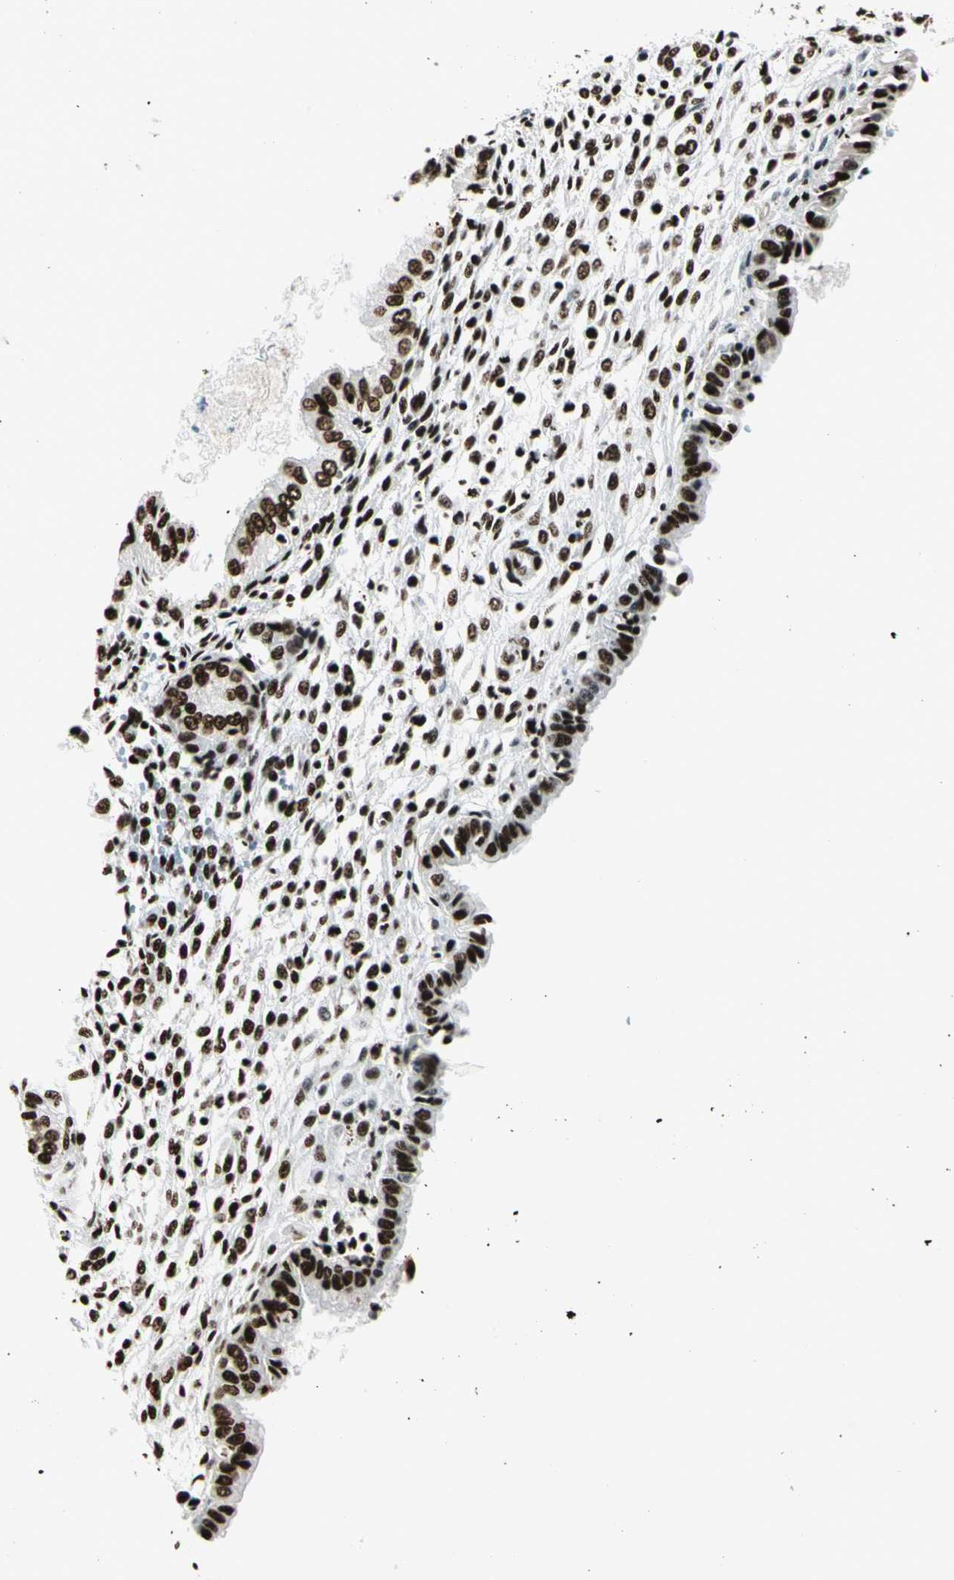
{"staining": {"intensity": "strong", "quantity": ">75%", "location": "cytoplasmic/membranous"}, "tissue": "endometrium", "cell_type": "Cells in endometrial stroma", "image_type": "normal", "snomed": [{"axis": "morphology", "description": "Normal tissue, NOS"}, {"axis": "topography", "description": "Endometrium"}], "caption": "Immunohistochemistry image of unremarkable endometrium stained for a protein (brown), which demonstrates high levels of strong cytoplasmic/membranous expression in about >75% of cells in endometrial stroma.", "gene": "CCAR1", "patient": {"sex": "female", "age": 33}}